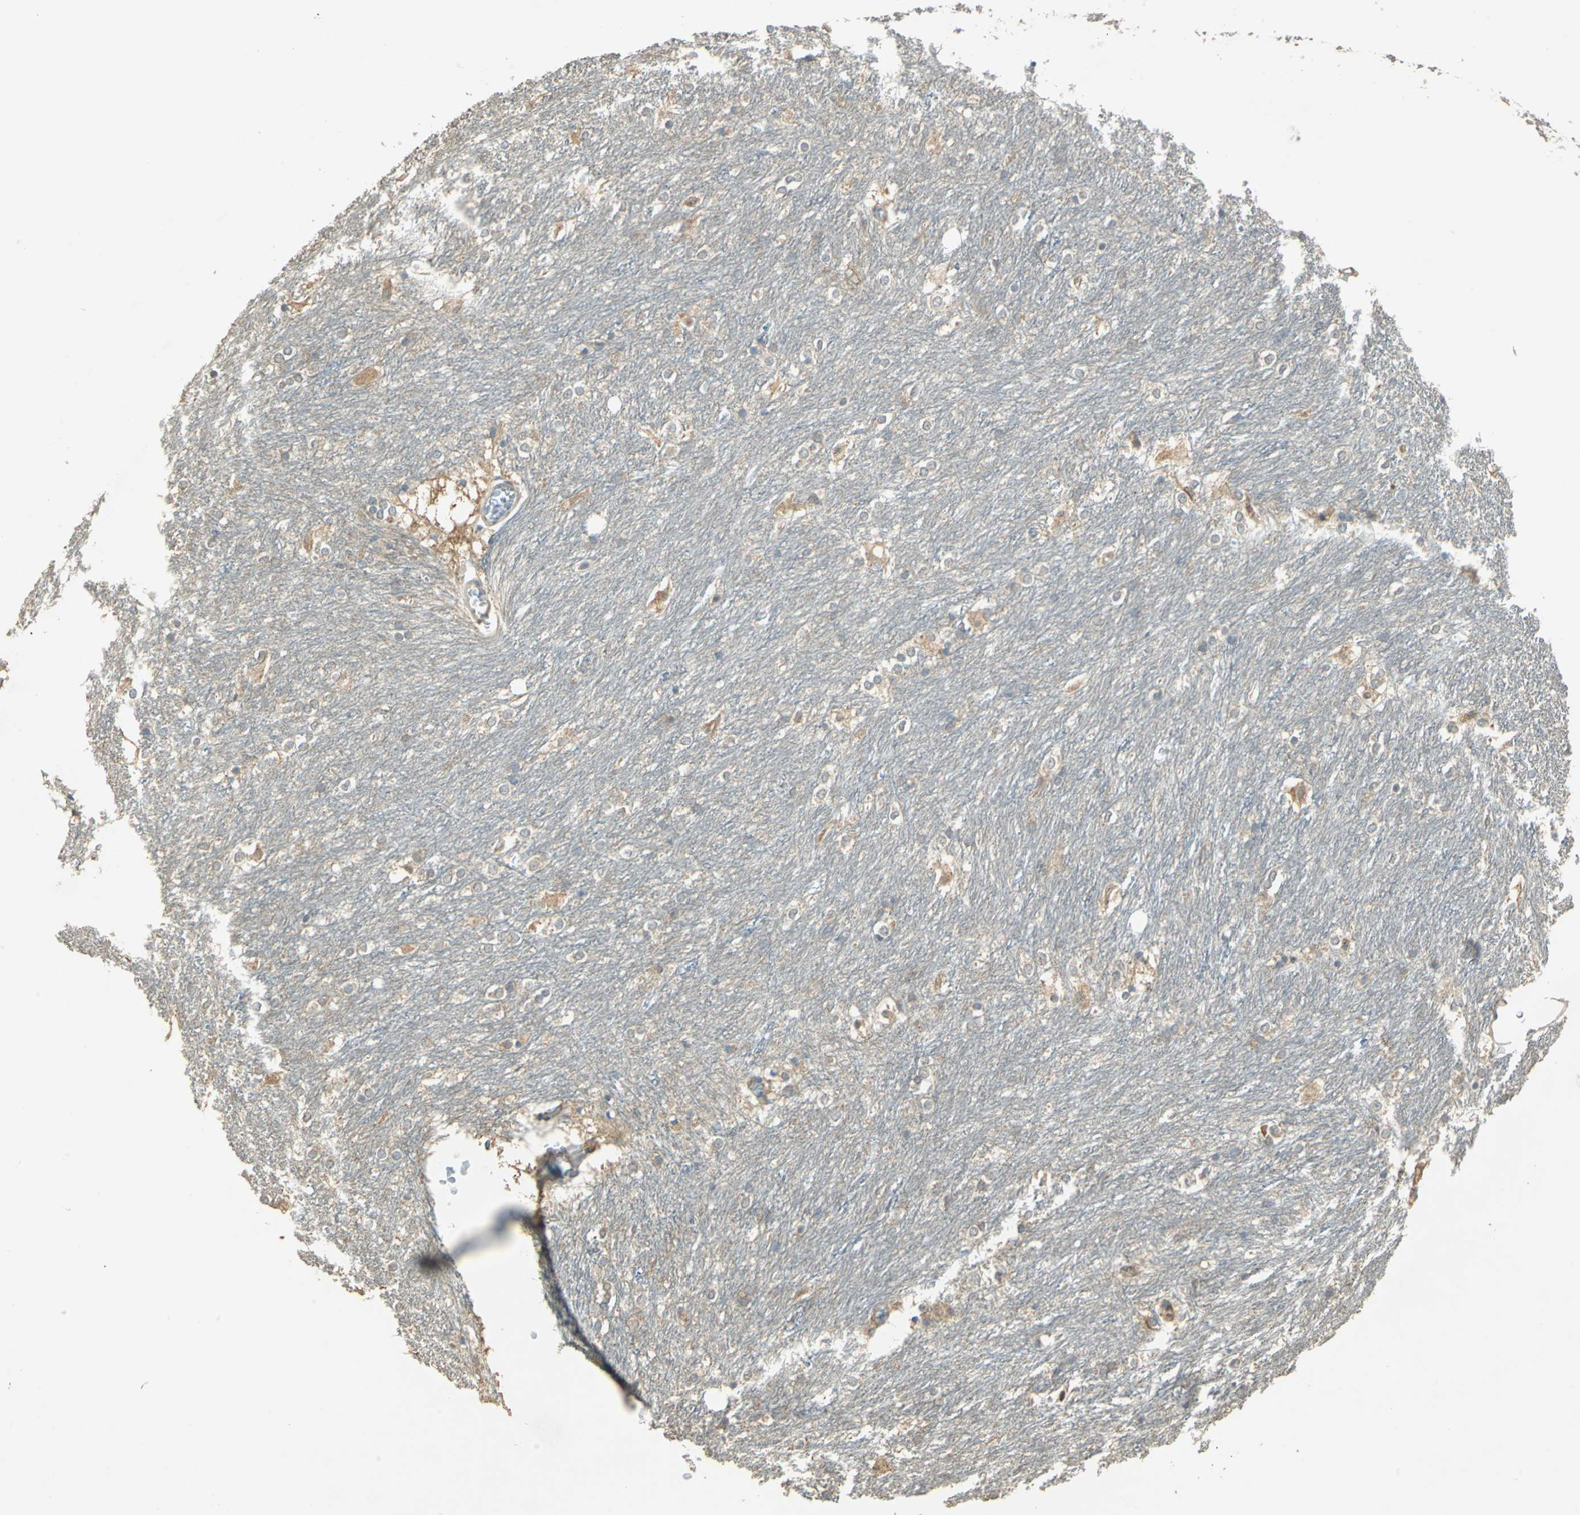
{"staining": {"intensity": "moderate", "quantity": "25%-75%", "location": "cytoplasmic/membranous"}, "tissue": "caudate", "cell_type": "Glial cells", "image_type": "normal", "snomed": [{"axis": "morphology", "description": "Normal tissue, NOS"}, {"axis": "topography", "description": "Lateral ventricle wall"}], "caption": "Normal caudate demonstrates moderate cytoplasmic/membranous staining in approximately 25%-75% of glial cells The staining was performed using DAB (3,3'-diaminobenzidine) to visualize the protein expression in brown, while the nuclei were stained in blue with hematoxylin (Magnification: 20x)..", "gene": "SHC2", "patient": {"sex": "female", "age": 19}}